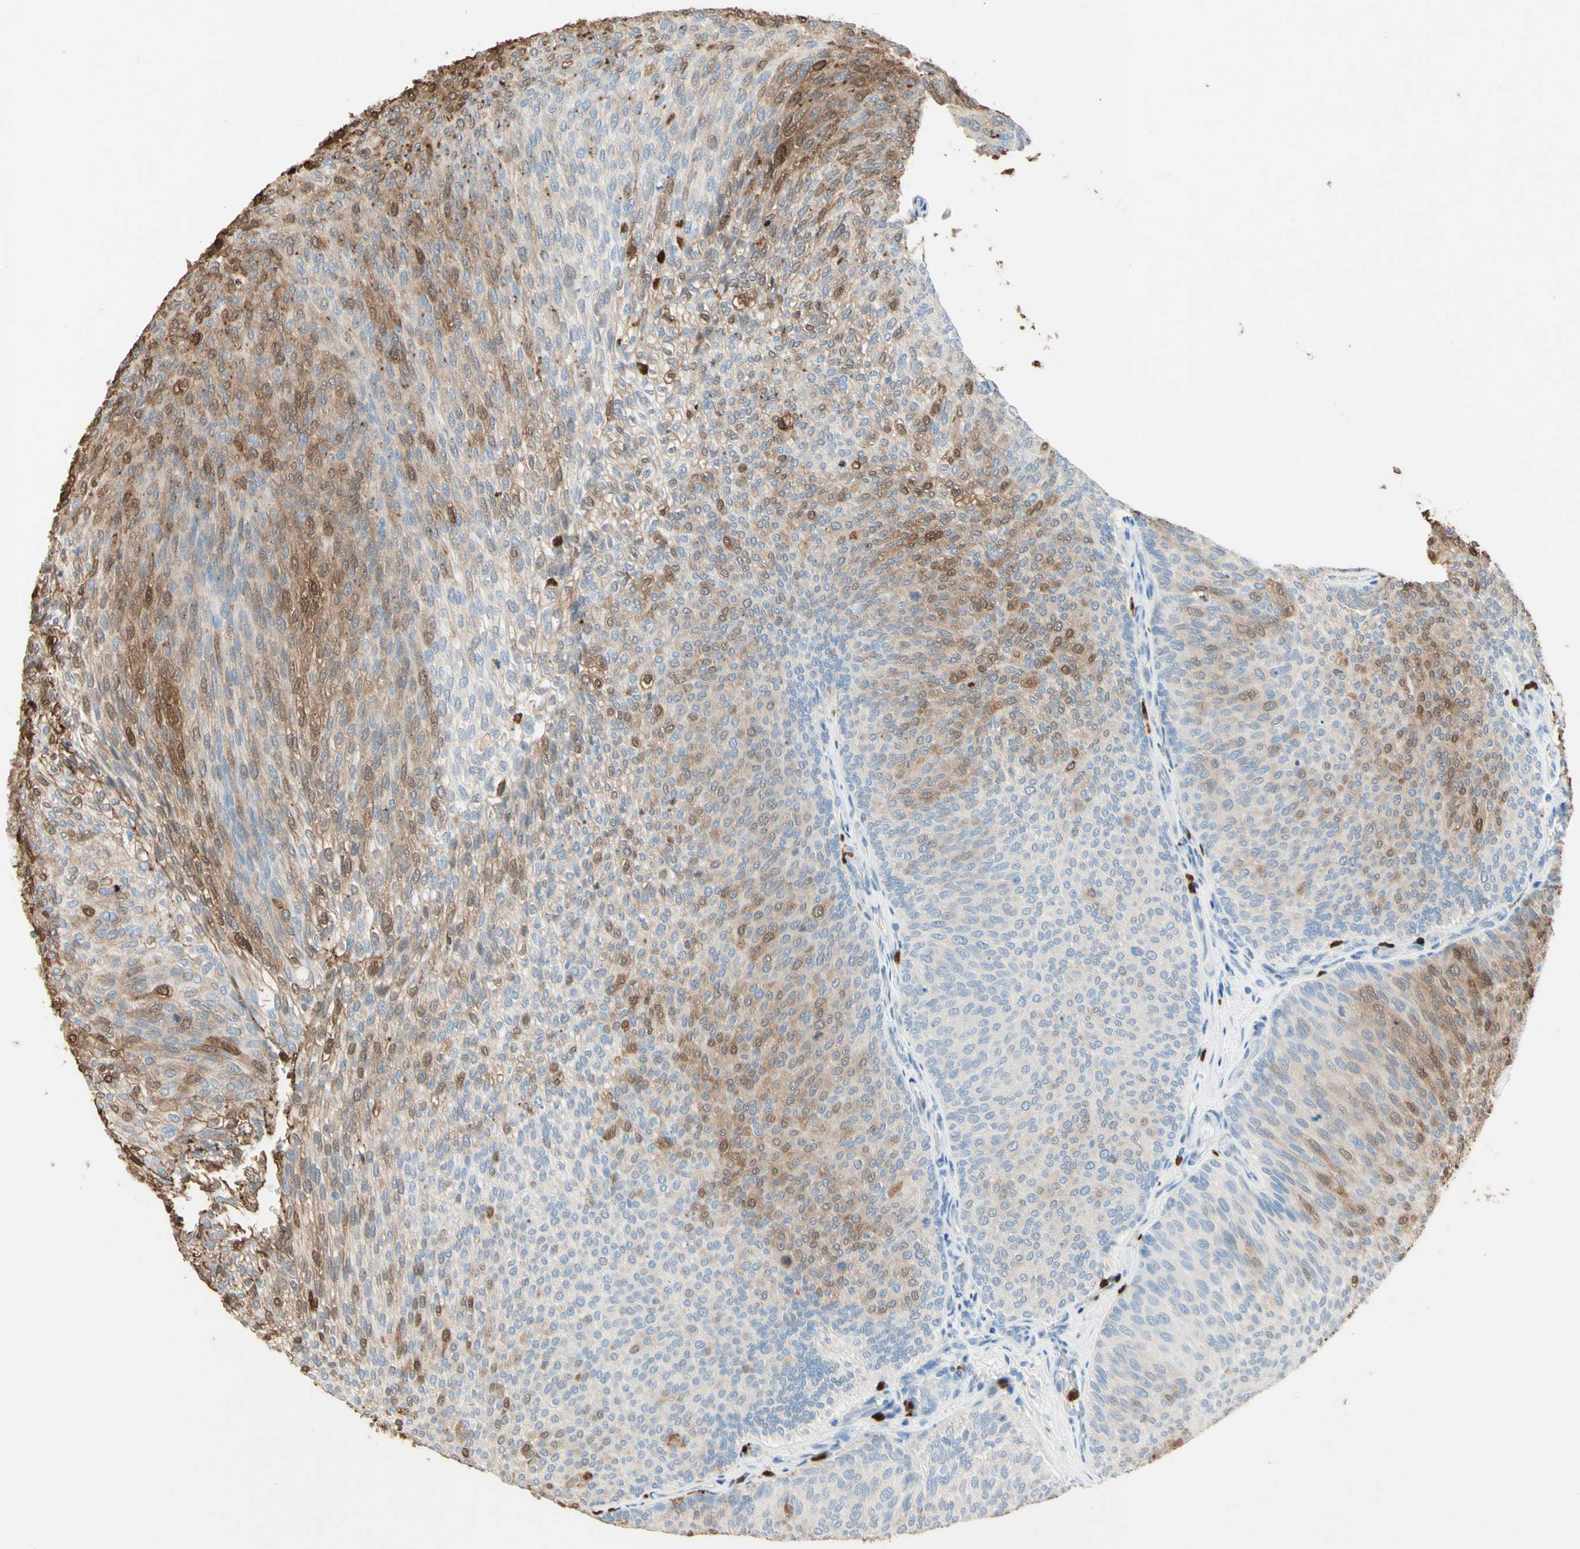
{"staining": {"intensity": "moderate", "quantity": "25%-75%", "location": "cytoplasmic/membranous,nuclear"}, "tissue": "urothelial cancer", "cell_type": "Tumor cells", "image_type": "cancer", "snomed": [{"axis": "morphology", "description": "Urothelial carcinoma, Low grade"}, {"axis": "topography", "description": "Urinary bladder"}], "caption": "Human urothelial cancer stained with a protein marker demonstrates moderate staining in tumor cells.", "gene": "NFKBIZ", "patient": {"sex": "female", "age": 79}}